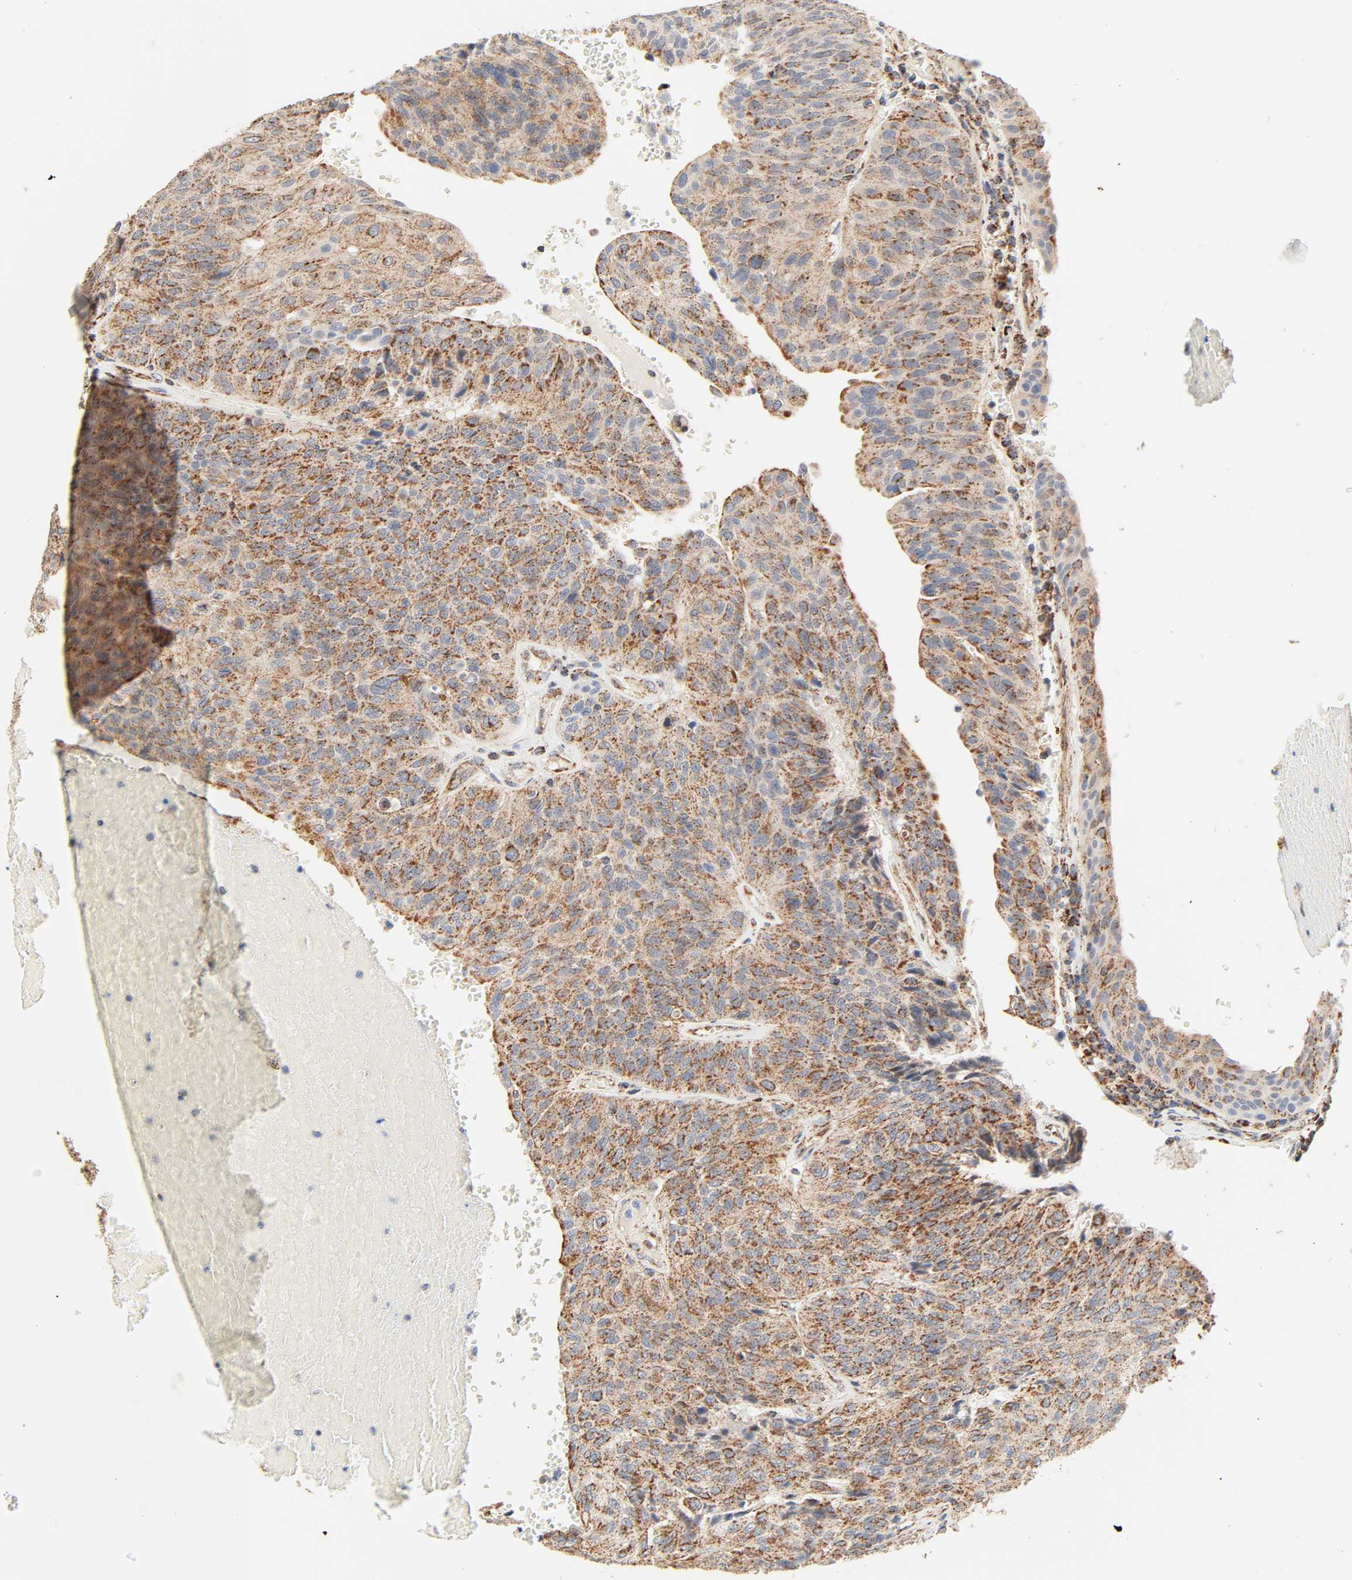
{"staining": {"intensity": "moderate", "quantity": ">75%", "location": "cytoplasmic/membranous"}, "tissue": "urothelial cancer", "cell_type": "Tumor cells", "image_type": "cancer", "snomed": [{"axis": "morphology", "description": "Urothelial carcinoma, High grade"}, {"axis": "topography", "description": "Urinary bladder"}], "caption": "Tumor cells show medium levels of moderate cytoplasmic/membranous staining in about >75% of cells in urothelial cancer.", "gene": "ZMAT5", "patient": {"sex": "male", "age": 66}}